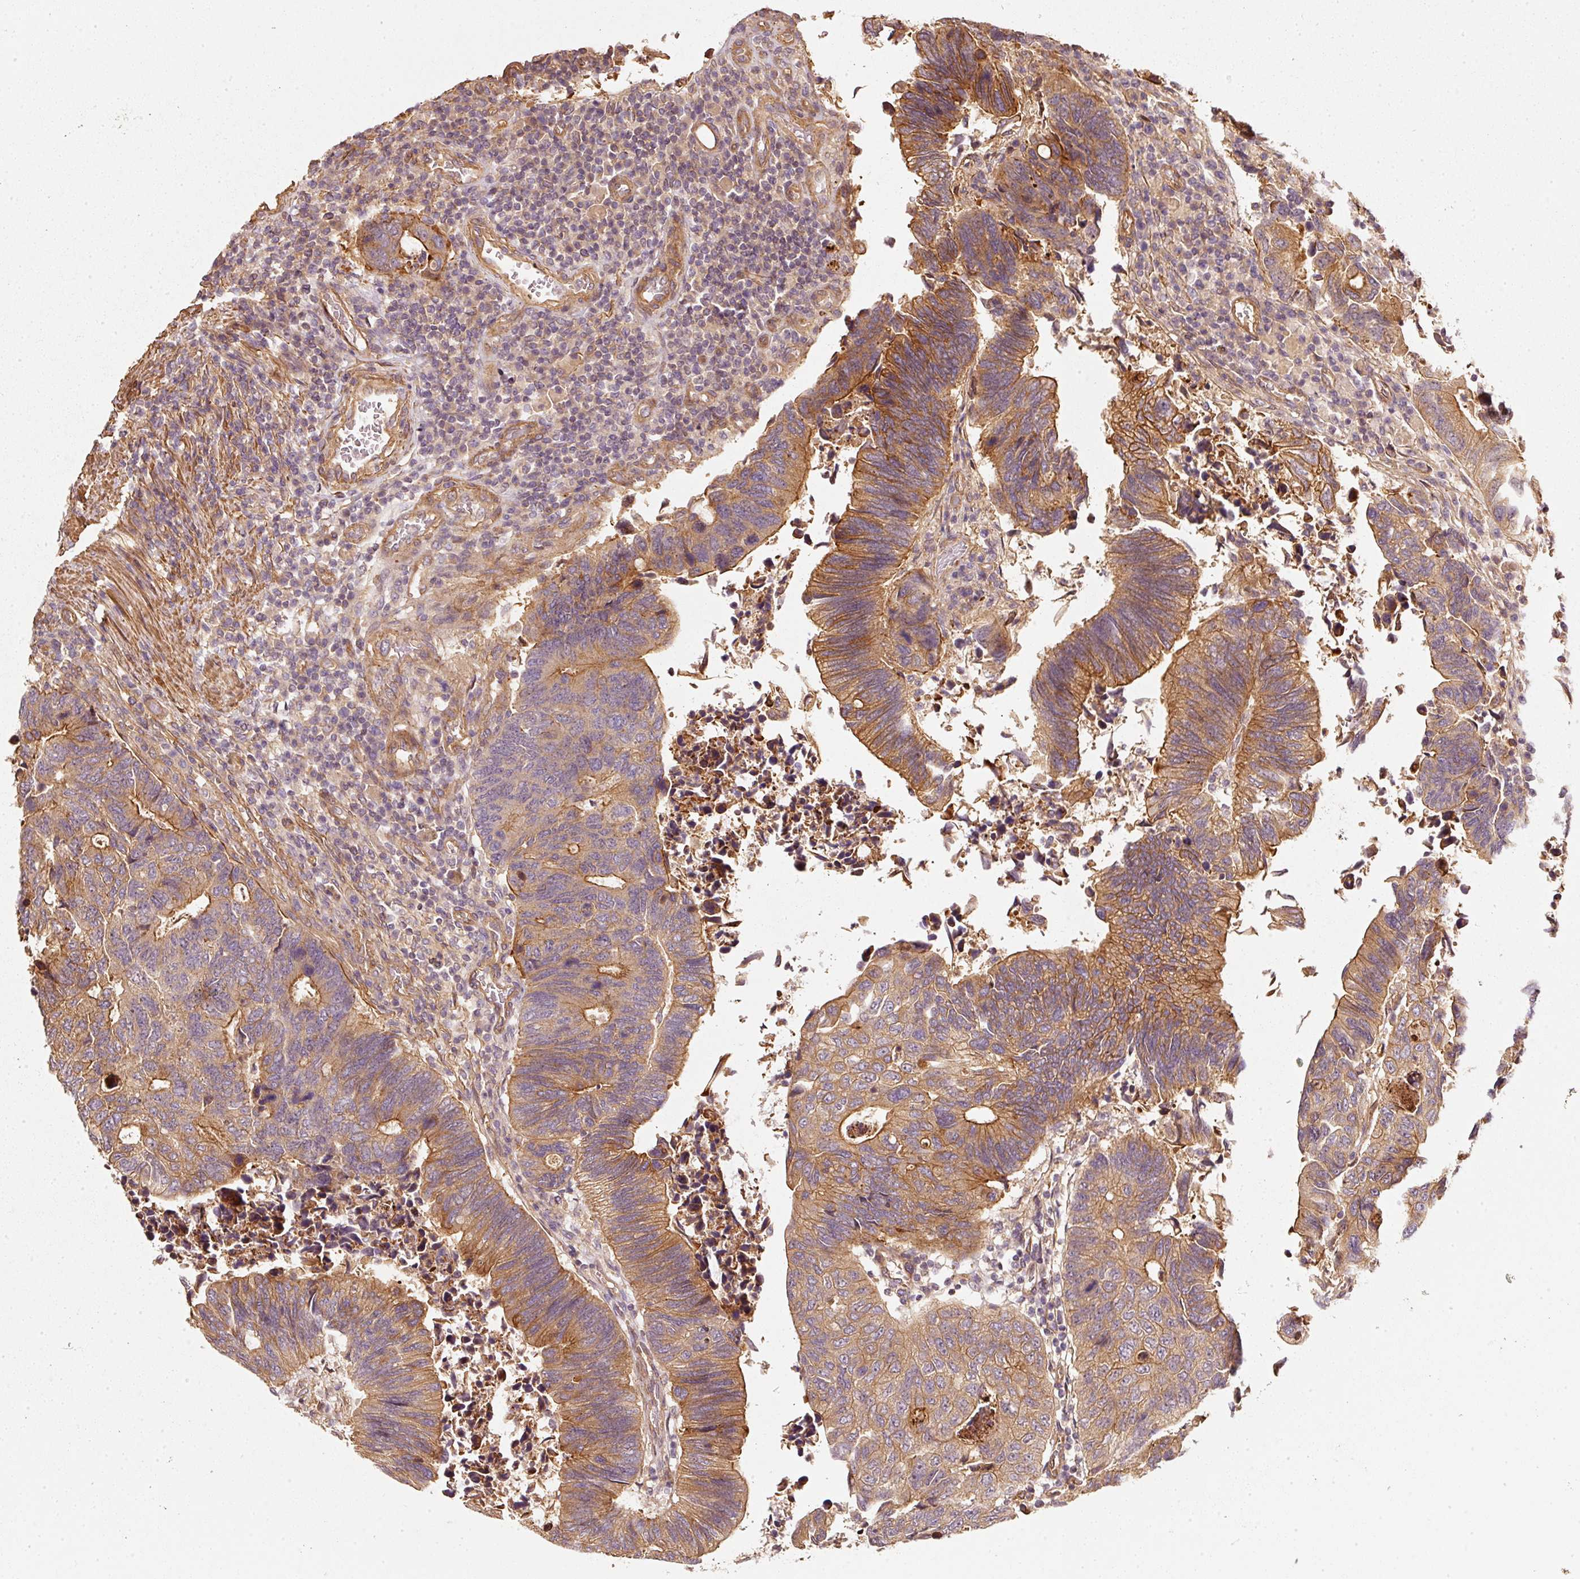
{"staining": {"intensity": "moderate", "quantity": ">75%", "location": "cytoplasmic/membranous"}, "tissue": "colorectal cancer", "cell_type": "Tumor cells", "image_type": "cancer", "snomed": [{"axis": "morphology", "description": "Adenocarcinoma, NOS"}, {"axis": "topography", "description": "Colon"}], "caption": "This is a photomicrograph of IHC staining of colorectal adenocarcinoma, which shows moderate positivity in the cytoplasmic/membranous of tumor cells.", "gene": "CEP95", "patient": {"sex": "male", "age": 87}}